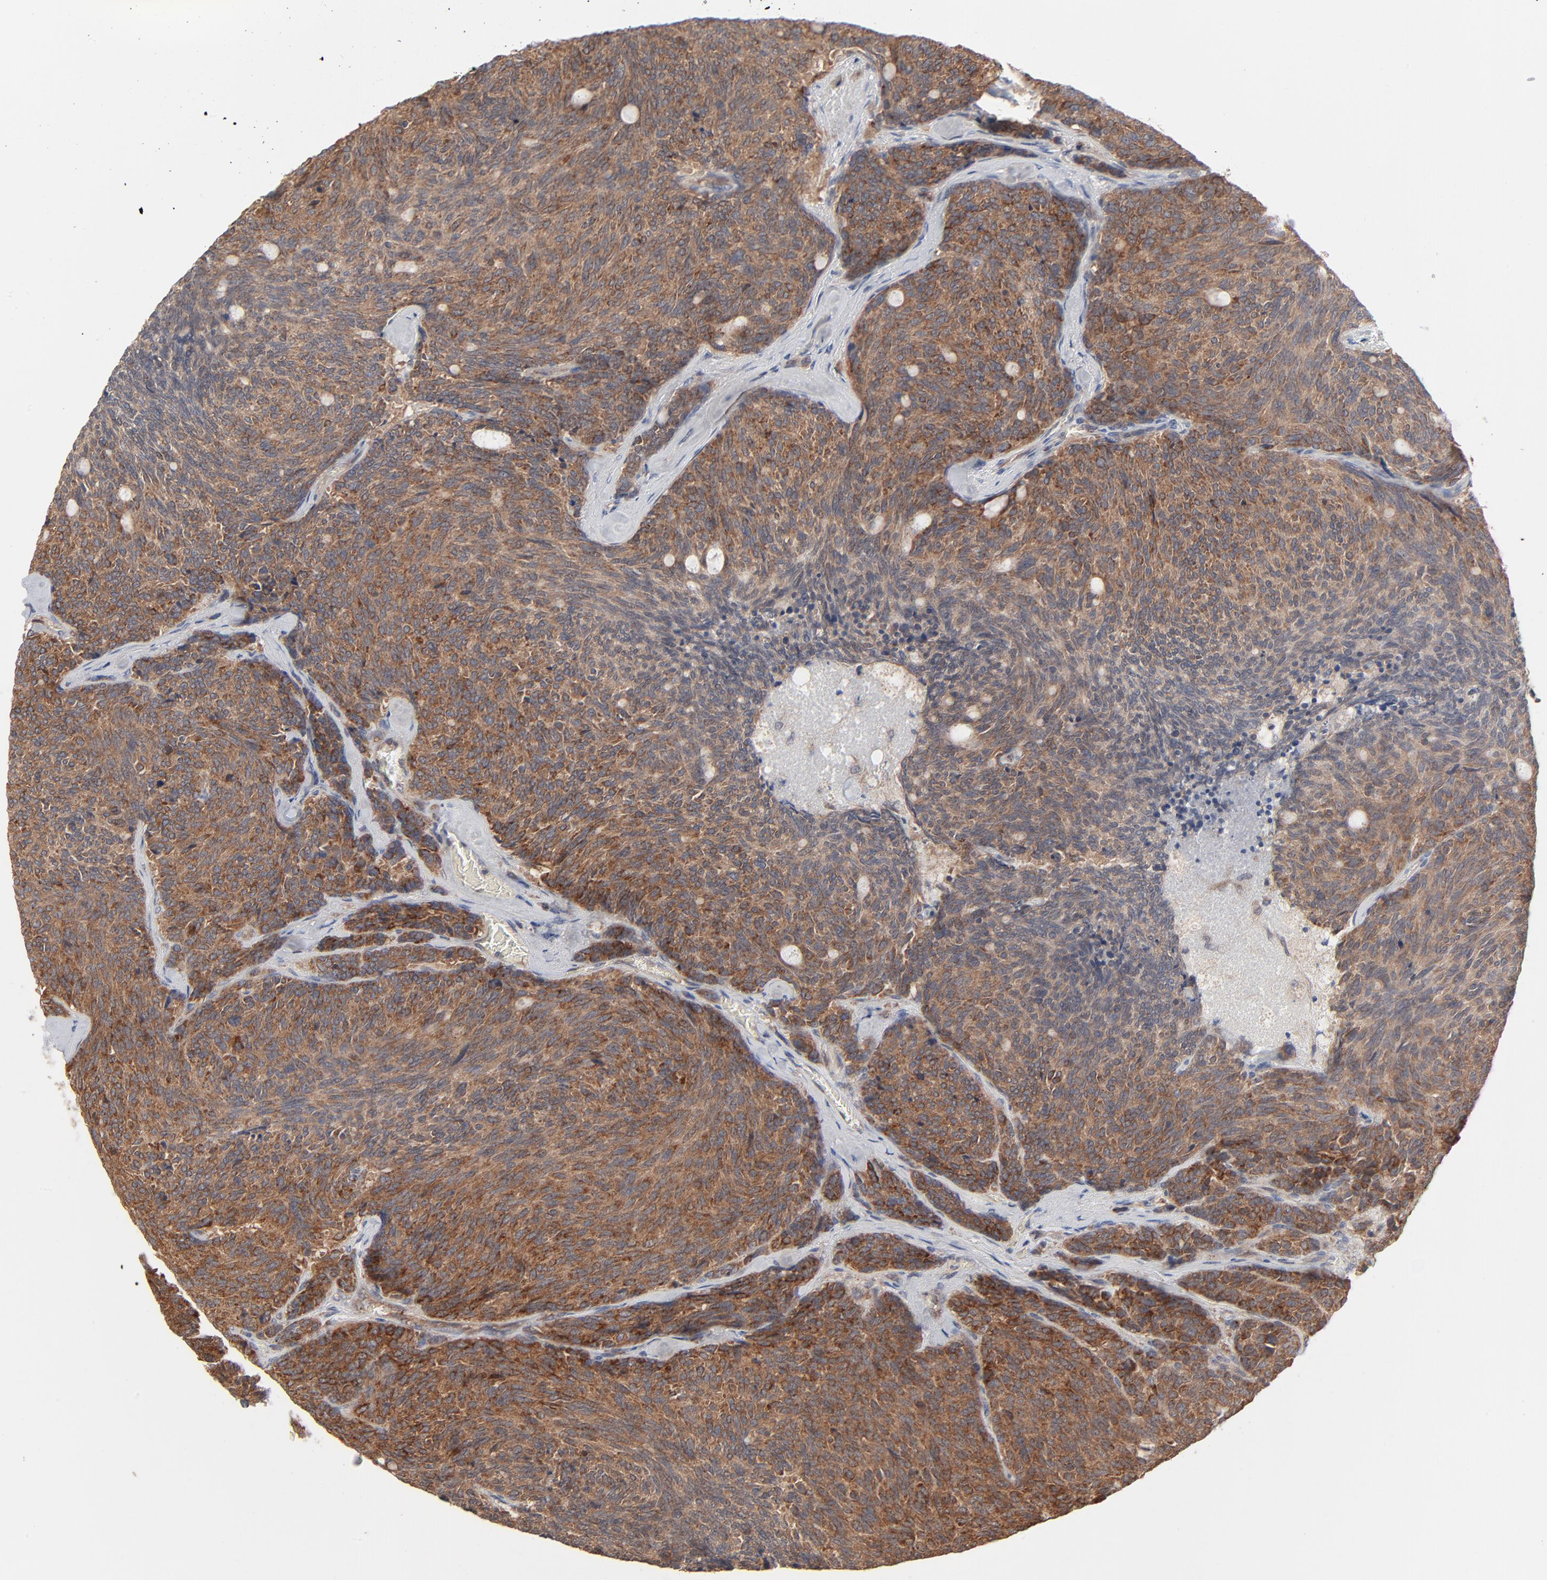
{"staining": {"intensity": "moderate", "quantity": ">75%", "location": "cytoplasmic/membranous"}, "tissue": "carcinoid", "cell_type": "Tumor cells", "image_type": "cancer", "snomed": [{"axis": "morphology", "description": "Carcinoid, malignant, NOS"}, {"axis": "topography", "description": "Pancreas"}], "caption": "Immunohistochemistry photomicrograph of neoplastic tissue: human carcinoid (malignant) stained using immunohistochemistry displays medium levels of moderate protein expression localized specifically in the cytoplasmic/membranous of tumor cells, appearing as a cytoplasmic/membranous brown color.", "gene": "ABLIM3", "patient": {"sex": "female", "age": 54}}